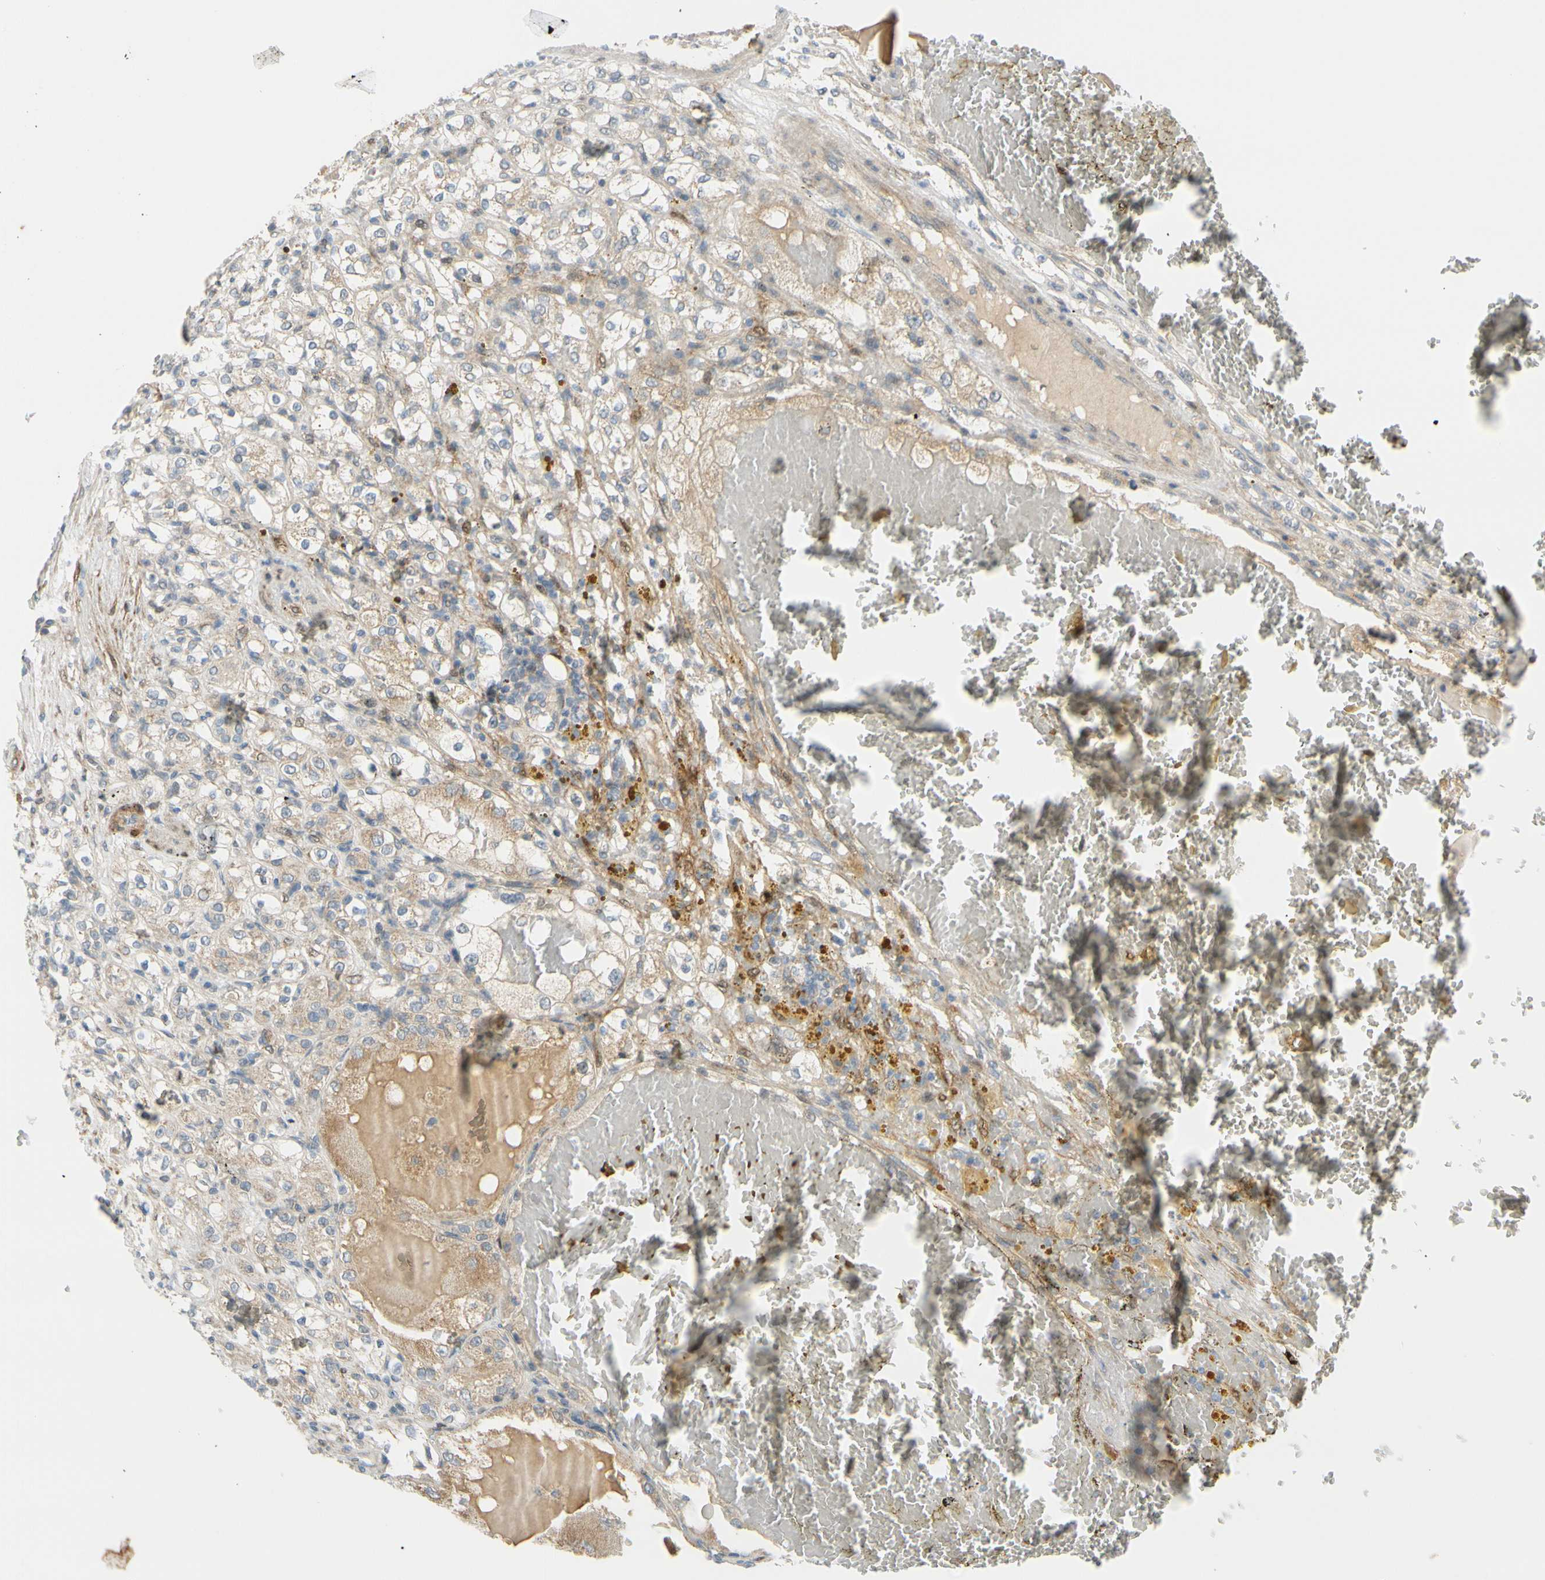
{"staining": {"intensity": "weak", "quantity": "25%-75%", "location": "cytoplasmic/membranous"}, "tissue": "renal cancer", "cell_type": "Tumor cells", "image_type": "cancer", "snomed": [{"axis": "morphology", "description": "Normal tissue, NOS"}, {"axis": "morphology", "description": "Adenocarcinoma, NOS"}, {"axis": "topography", "description": "Kidney"}], "caption": "Immunohistochemical staining of renal cancer (adenocarcinoma) demonstrates low levels of weak cytoplasmic/membranous expression in about 25%-75% of tumor cells. The protein of interest is stained brown, and the nuclei are stained in blue (DAB (3,3'-diaminobenzidine) IHC with brightfield microscopy, high magnification).", "gene": "FHL2", "patient": {"sex": "male", "age": 61}}